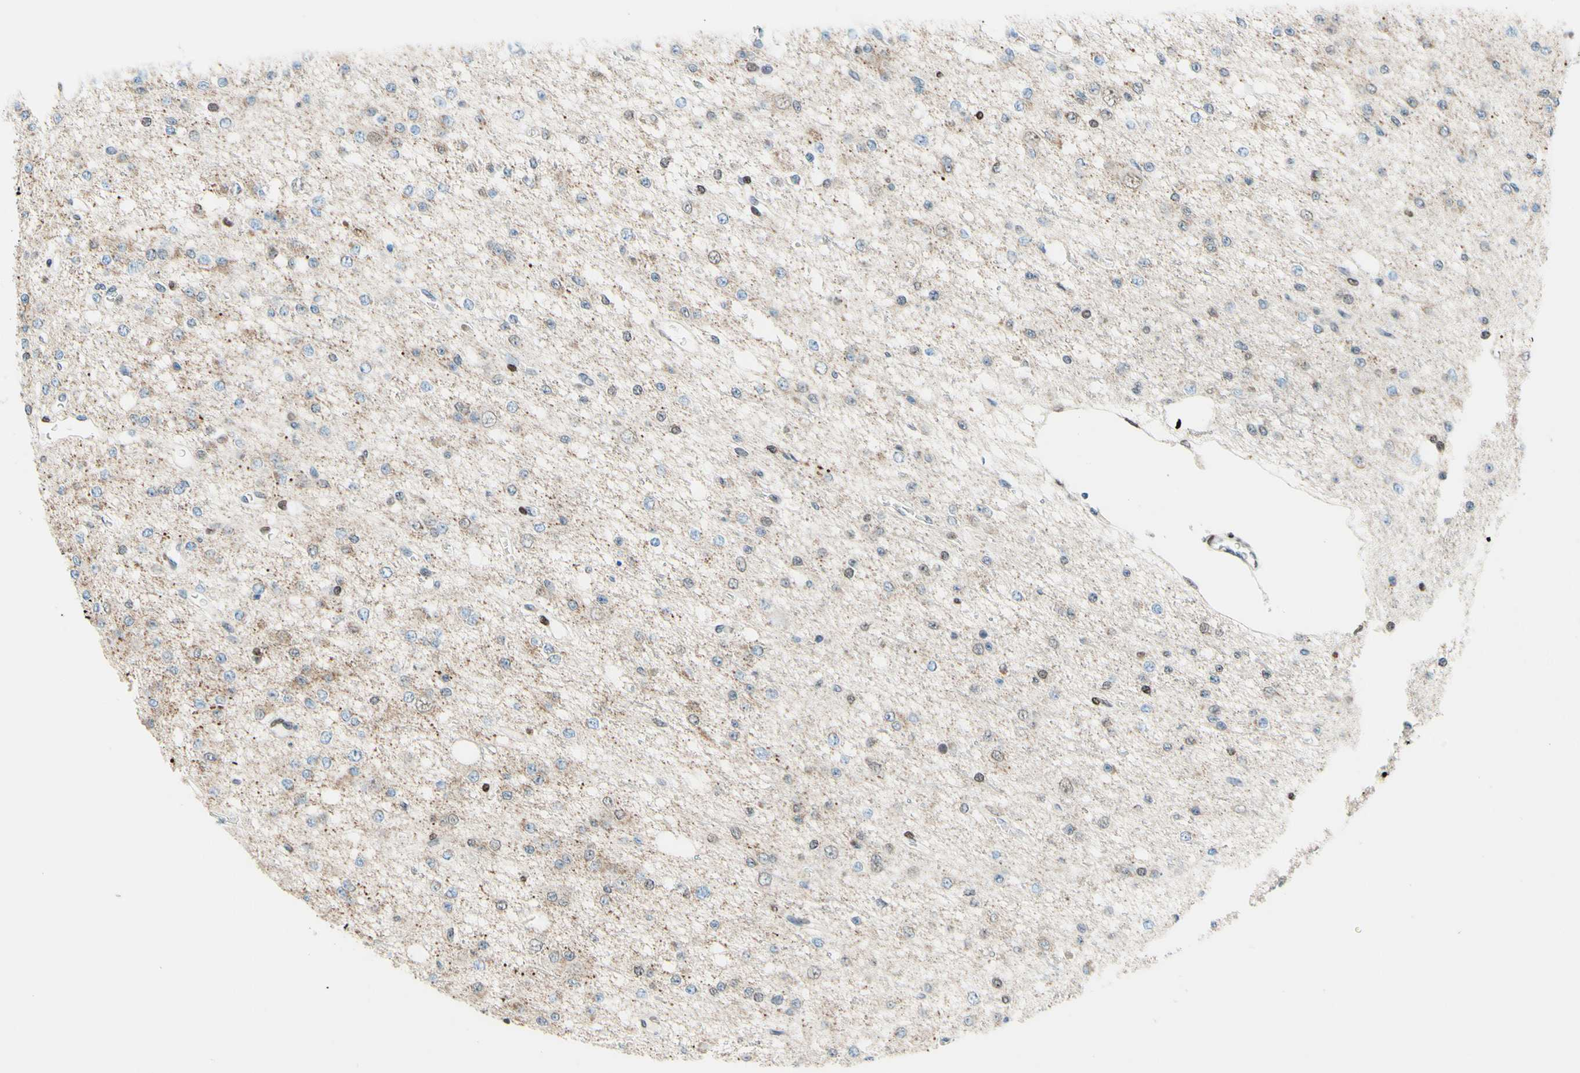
{"staining": {"intensity": "weak", "quantity": "25%-75%", "location": "cytoplasmic/membranous"}, "tissue": "glioma", "cell_type": "Tumor cells", "image_type": "cancer", "snomed": [{"axis": "morphology", "description": "Glioma, malignant, Low grade"}, {"axis": "topography", "description": "Brain"}], "caption": "Immunohistochemistry (IHC) (DAB (3,3'-diaminobenzidine)) staining of malignant glioma (low-grade) demonstrates weak cytoplasmic/membranous protein staining in about 25%-75% of tumor cells.", "gene": "CBX7", "patient": {"sex": "male", "age": 38}}